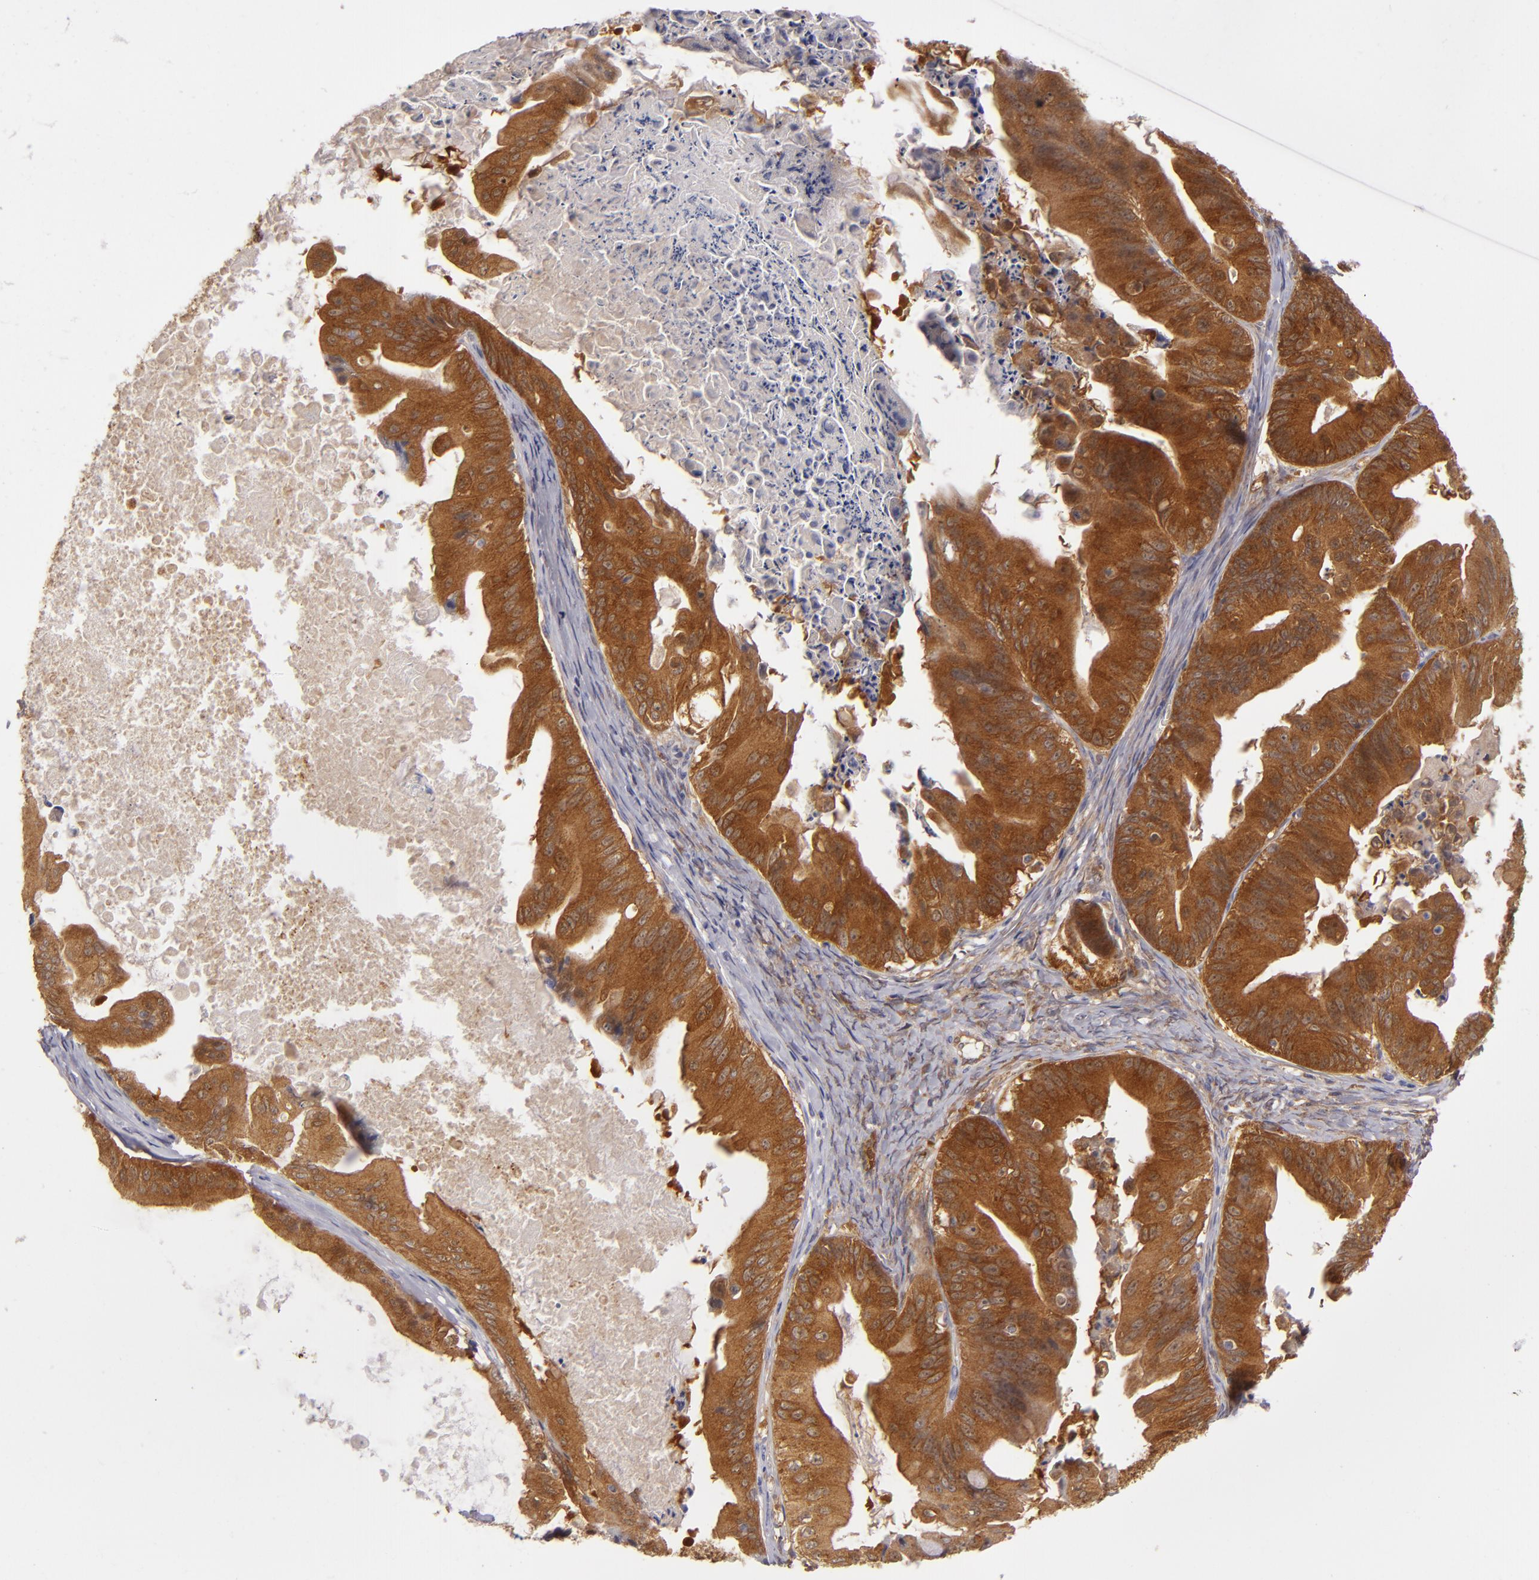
{"staining": {"intensity": "strong", "quantity": ">75%", "location": "cytoplasmic/membranous"}, "tissue": "ovarian cancer", "cell_type": "Tumor cells", "image_type": "cancer", "snomed": [{"axis": "morphology", "description": "Cystadenocarcinoma, mucinous, NOS"}, {"axis": "topography", "description": "Ovary"}], "caption": "Brown immunohistochemical staining in human ovarian cancer reveals strong cytoplasmic/membranous positivity in approximately >75% of tumor cells.", "gene": "SH2D4A", "patient": {"sex": "female", "age": 37}}